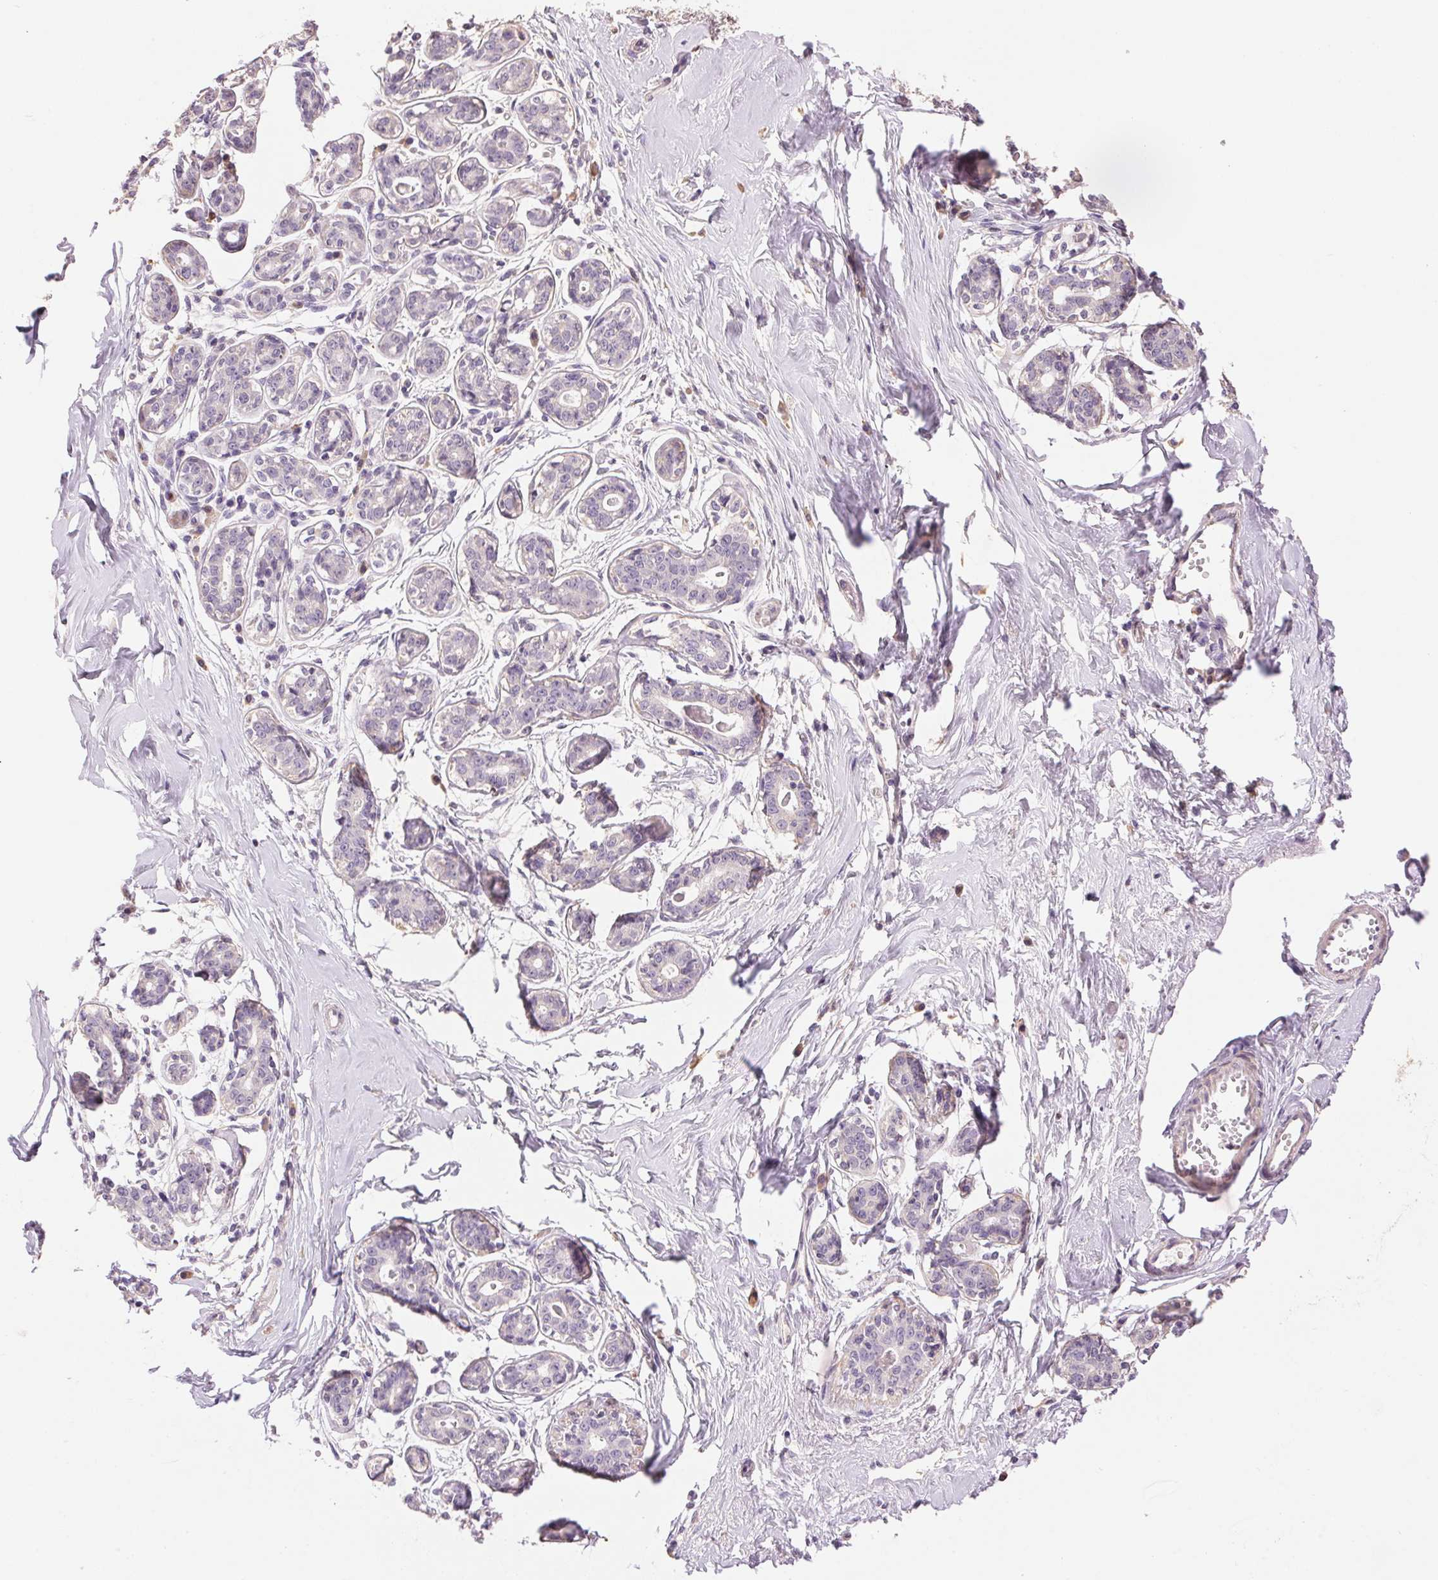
{"staining": {"intensity": "weak", "quantity": "25%-75%", "location": "cytoplasmic/membranous"}, "tissue": "breast", "cell_type": "Adipocytes", "image_type": "normal", "snomed": [{"axis": "morphology", "description": "Normal tissue, NOS"}, {"axis": "topography", "description": "Skin"}, {"axis": "topography", "description": "Breast"}], "caption": "The photomicrograph shows immunohistochemical staining of unremarkable breast. There is weak cytoplasmic/membranous staining is identified in approximately 25%-75% of adipocytes. (Stains: DAB (3,3'-diaminobenzidine) in brown, nuclei in blue, Microscopy: brightfield microscopy at high magnification).", "gene": "LYZL6", "patient": {"sex": "female", "age": 43}}